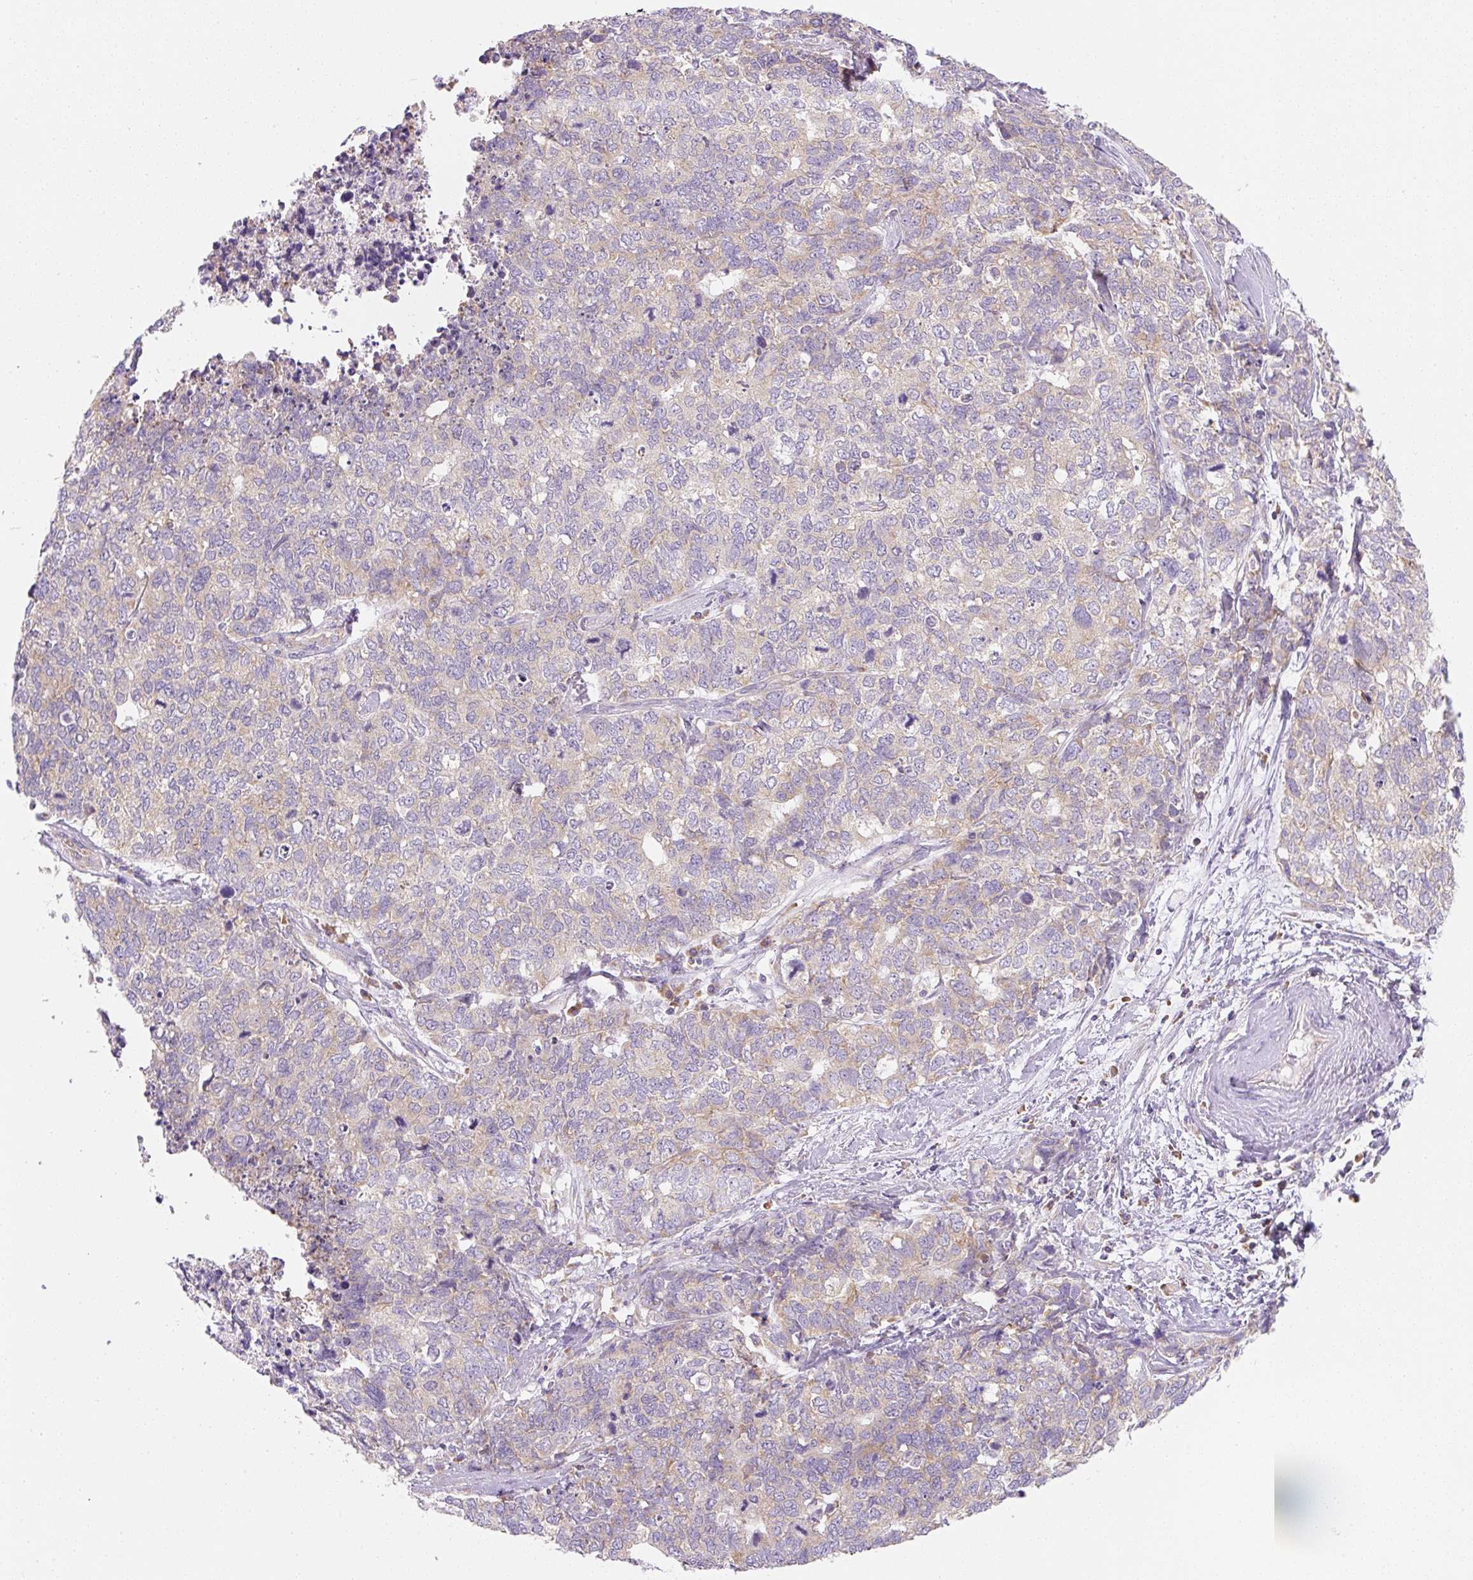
{"staining": {"intensity": "weak", "quantity": "<25%", "location": "cytoplasmic/membranous"}, "tissue": "cervical cancer", "cell_type": "Tumor cells", "image_type": "cancer", "snomed": [{"axis": "morphology", "description": "Squamous cell carcinoma, NOS"}, {"axis": "topography", "description": "Cervix"}], "caption": "Immunohistochemical staining of human cervical squamous cell carcinoma reveals no significant staining in tumor cells.", "gene": "RPL18A", "patient": {"sex": "female", "age": 63}}